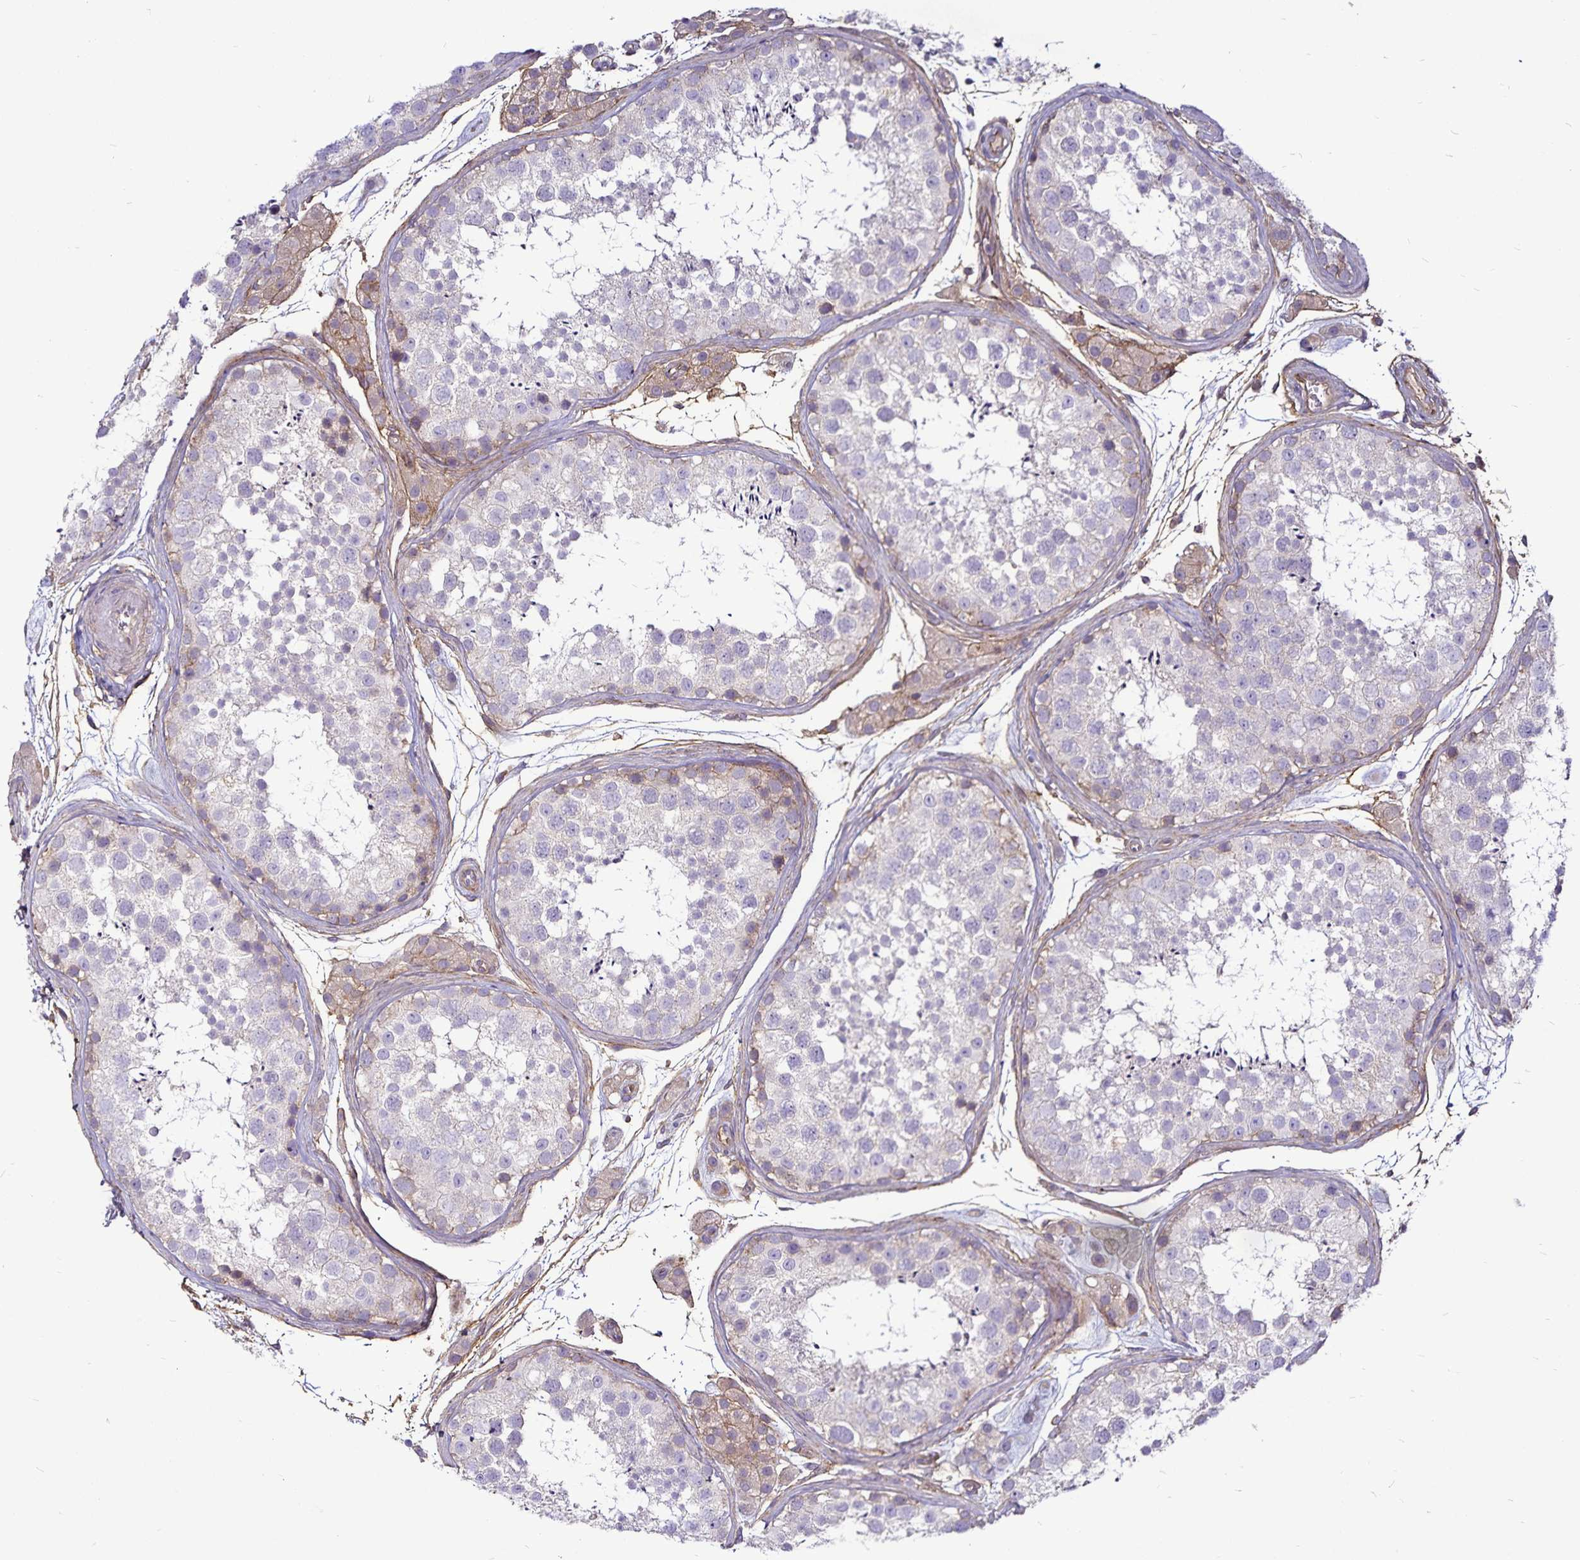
{"staining": {"intensity": "negative", "quantity": "none", "location": "none"}, "tissue": "testis", "cell_type": "Cells in seminiferous ducts", "image_type": "normal", "snomed": [{"axis": "morphology", "description": "Normal tissue, NOS"}, {"axis": "topography", "description": "Testis"}], "caption": "Immunohistochemistry (IHC) of unremarkable human testis demonstrates no staining in cells in seminiferous ducts. (DAB IHC visualized using brightfield microscopy, high magnification).", "gene": "GNG12", "patient": {"sex": "male", "age": 41}}